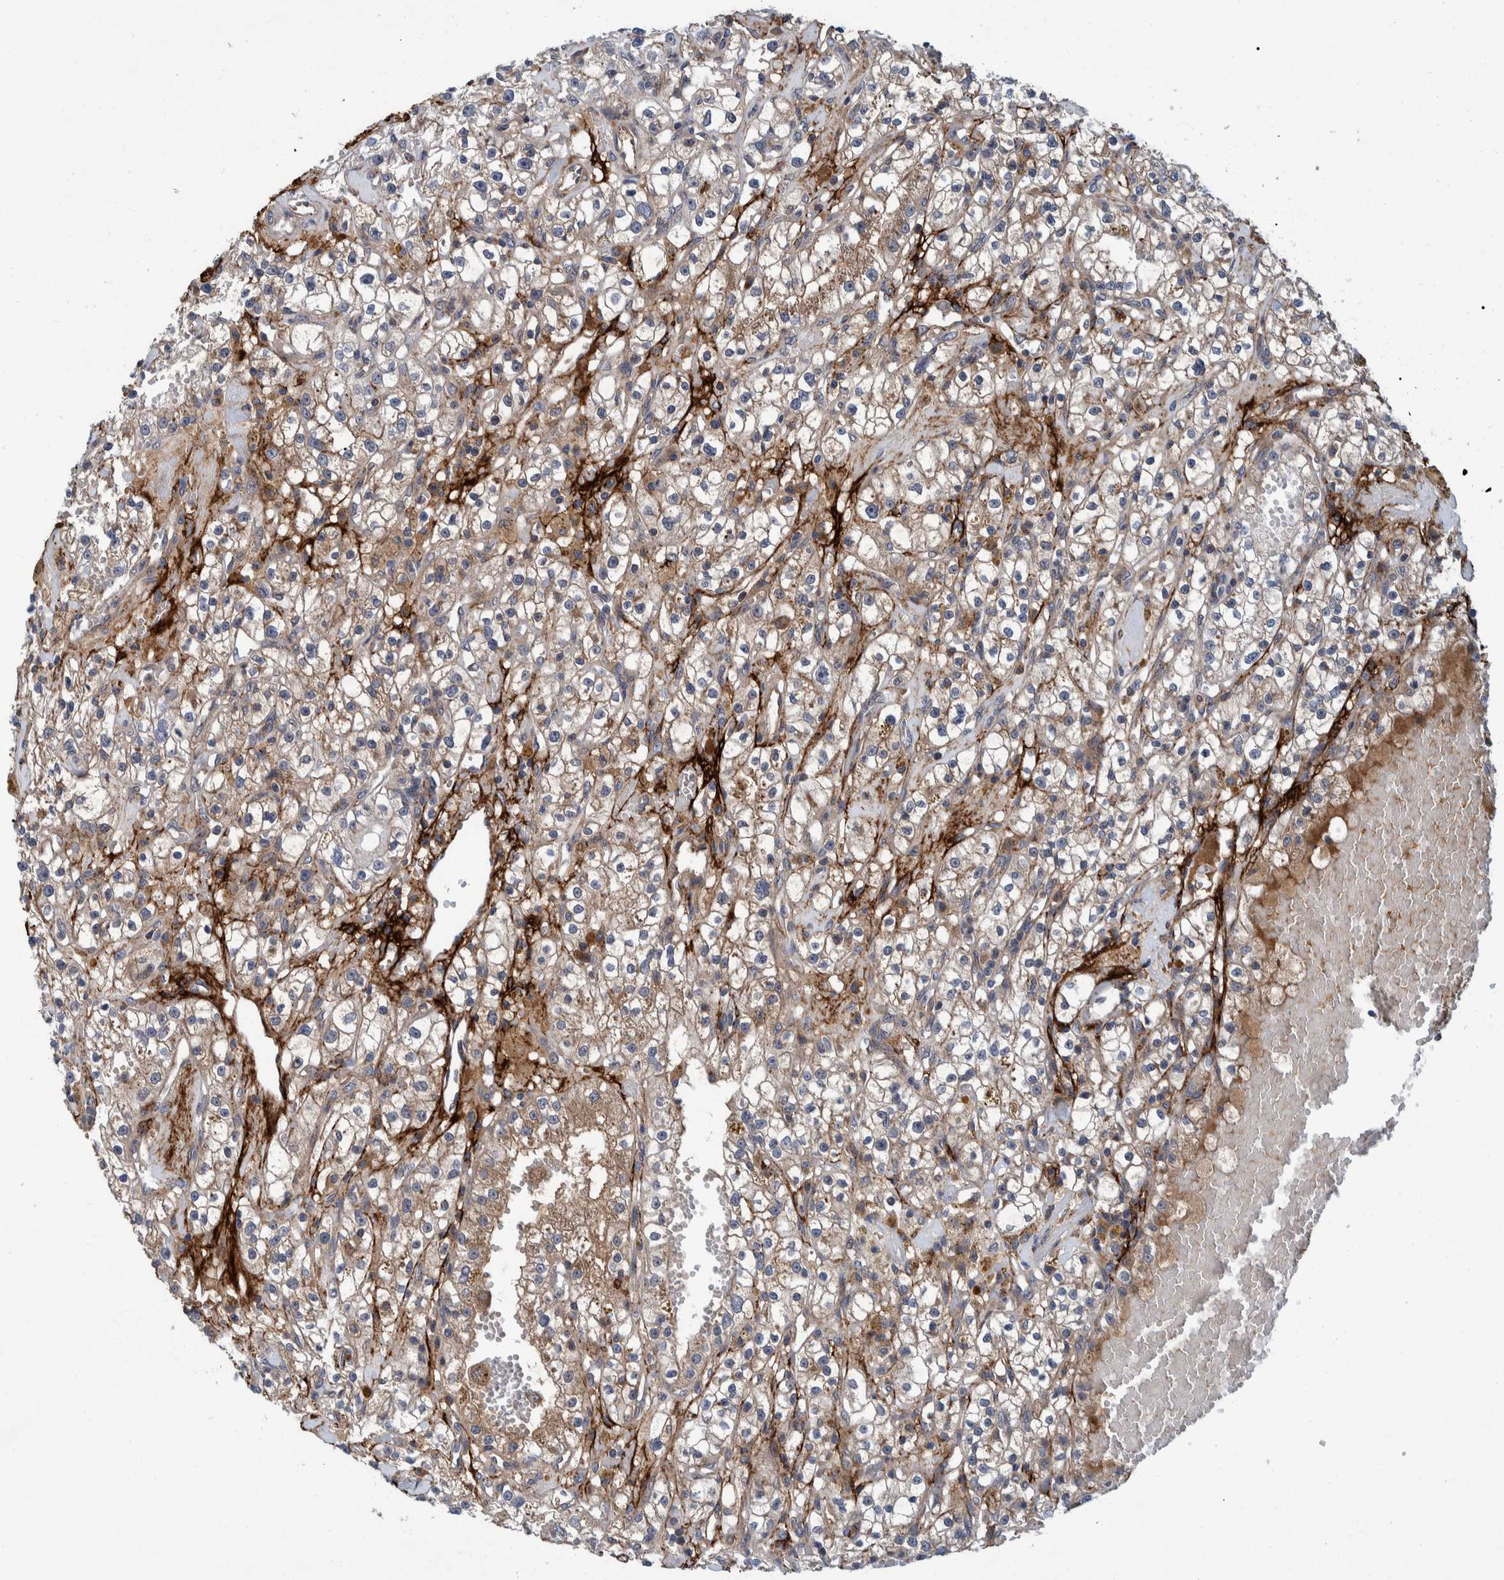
{"staining": {"intensity": "weak", "quantity": "25%-75%", "location": "cytoplasmic/membranous"}, "tissue": "renal cancer", "cell_type": "Tumor cells", "image_type": "cancer", "snomed": [{"axis": "morphology", "description": "Adenocarcinoma, NOS"}, {"axis": "topography", "description": "Kidney"}], "caption": "This micrograph displays immunohistochemistry (IHC) staining of adenocarcinoma (renal), with low weak cytoplasmic/membranous positivity in approximately 25%-75% of tumor cells.", "gene": "ITIH3", "patient": {"sex": "male", "age": 56}}